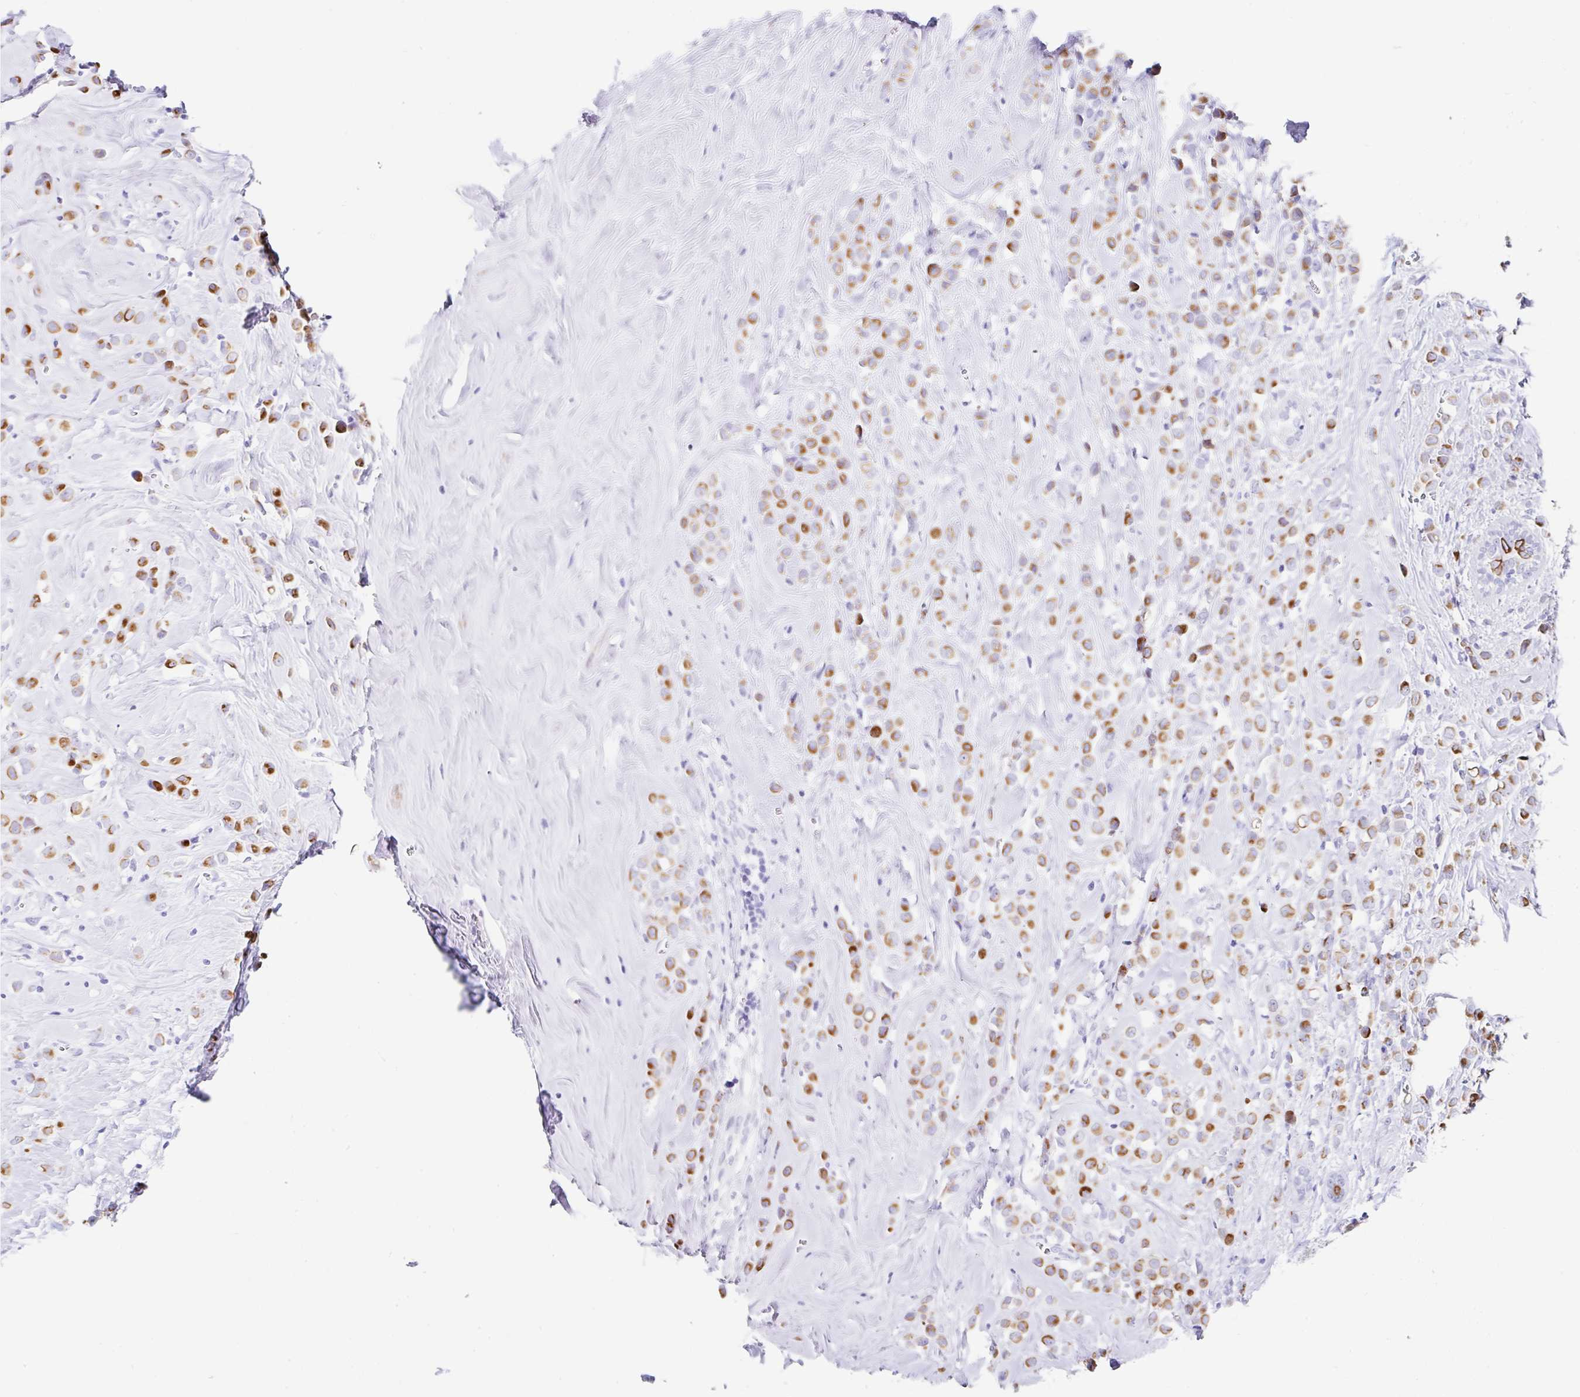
{"staining": {"intensity": "strong", "quantity": ">75%", "location": "cytoplasmic/membranous"}, "tissue": "breast cancer", "cell_type": "Tumor cells", "image_type": "cancer", "snomed": [{"axis": "morphology", "description": "Duct carcinoma"}, {"axis": "topography", "description": "Breast"}], "caption": "This micrograph reveals IHC staining of breast invasive ductal carcinoma, with high strong cytoplasmic/membranous expression in about >75% of tumor cells.", "gene": "CLDND2", "patient": {"sex": "female", "age": 80}}